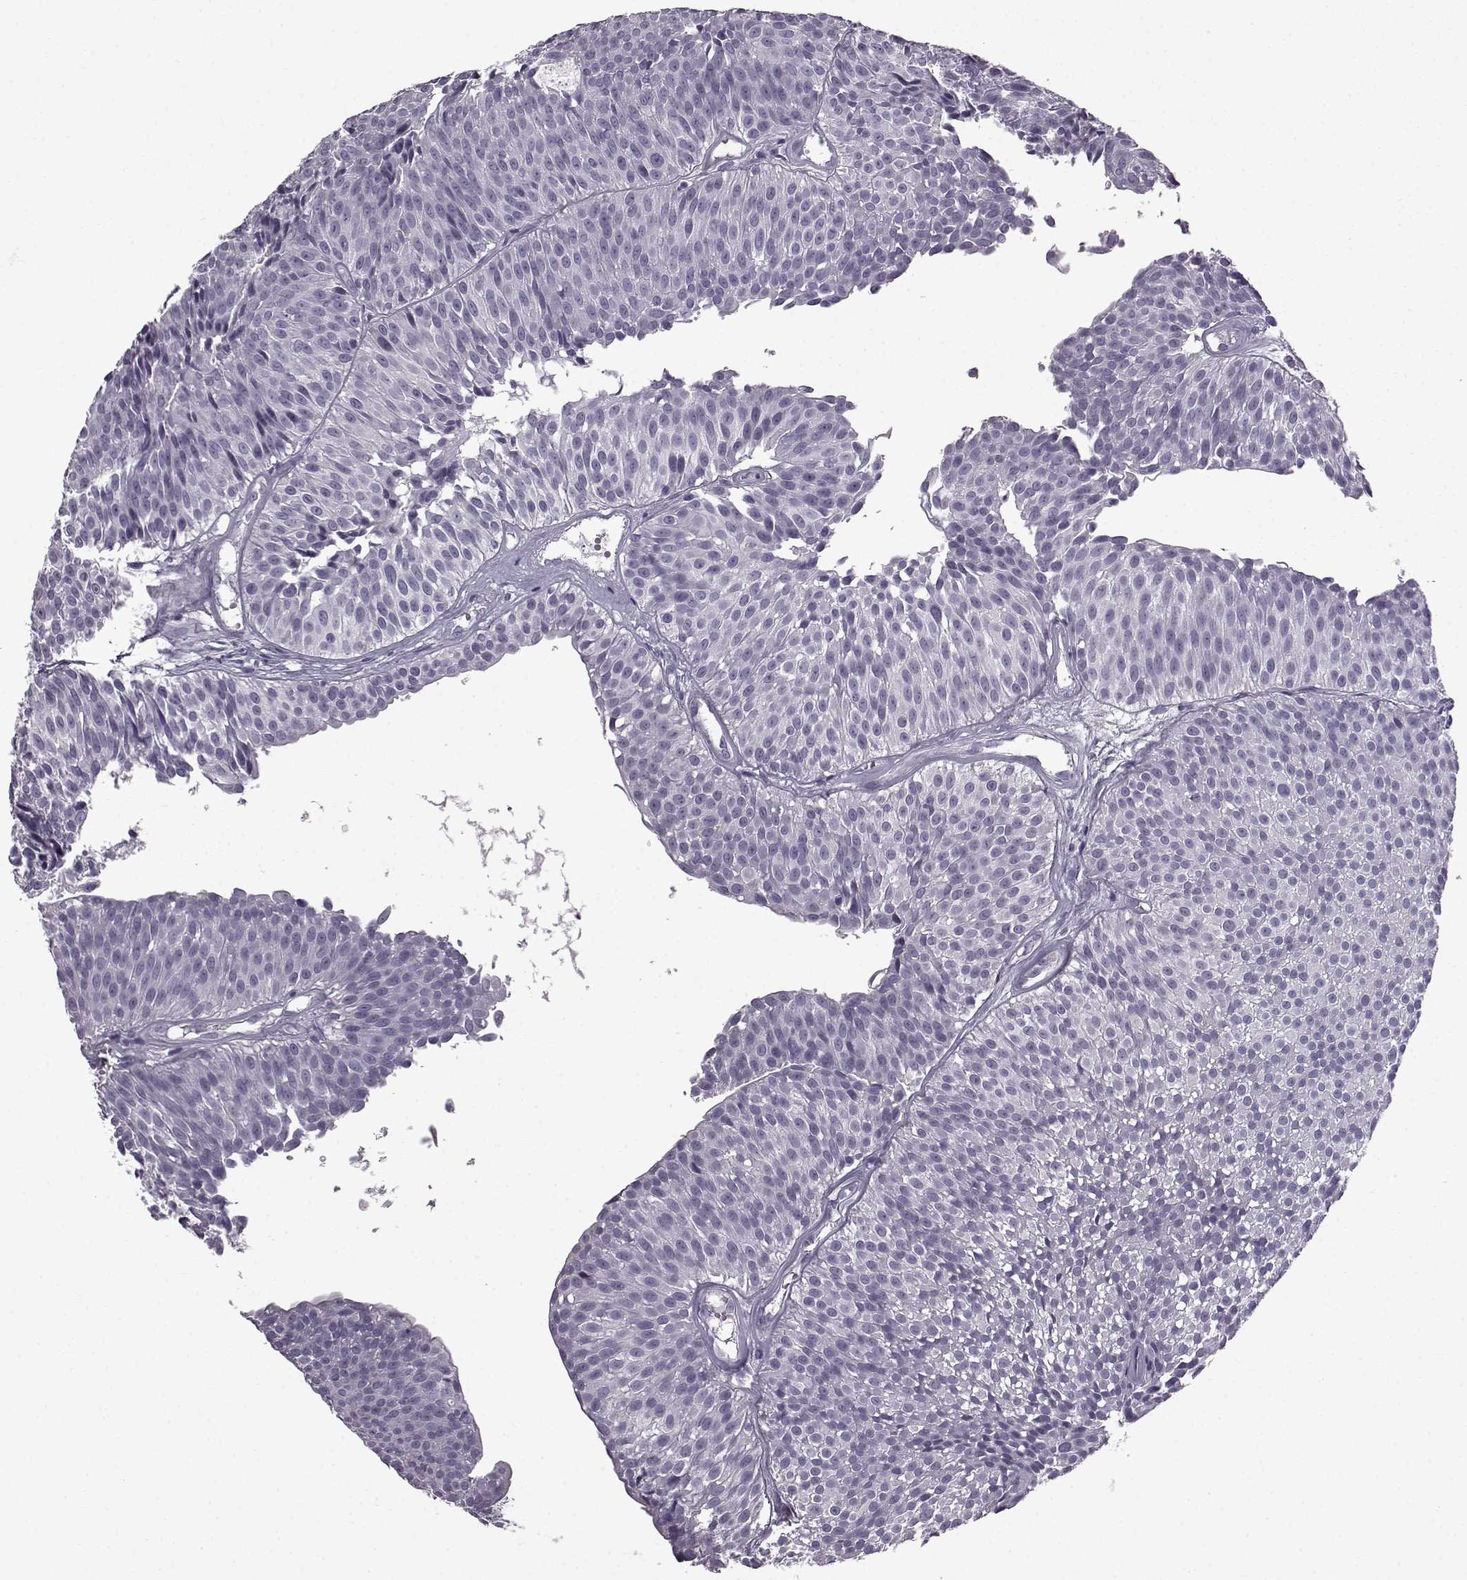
{"staining": {"intensity": "negative", "quantity": "none", "location": "none"}, "tissue": "urothelial cancer", "cell_type": "Tumor cells", "image_type": "cancer", "snomed": [{"axis": "morphology", "description": "Urothelial carcinoma, Low grade"}, {"axis": "topography", "description": "Urinary bladder"}], "caption": "Immunohistochemistry (IHC) image of urothelial cancer stained for a protein (brown), which reveals no expression in tumor cells. (IHC, brightfield microscopy, high magnification).", "gene": "SLC28A2", "patient": {"sex": "male", "age": 63}}